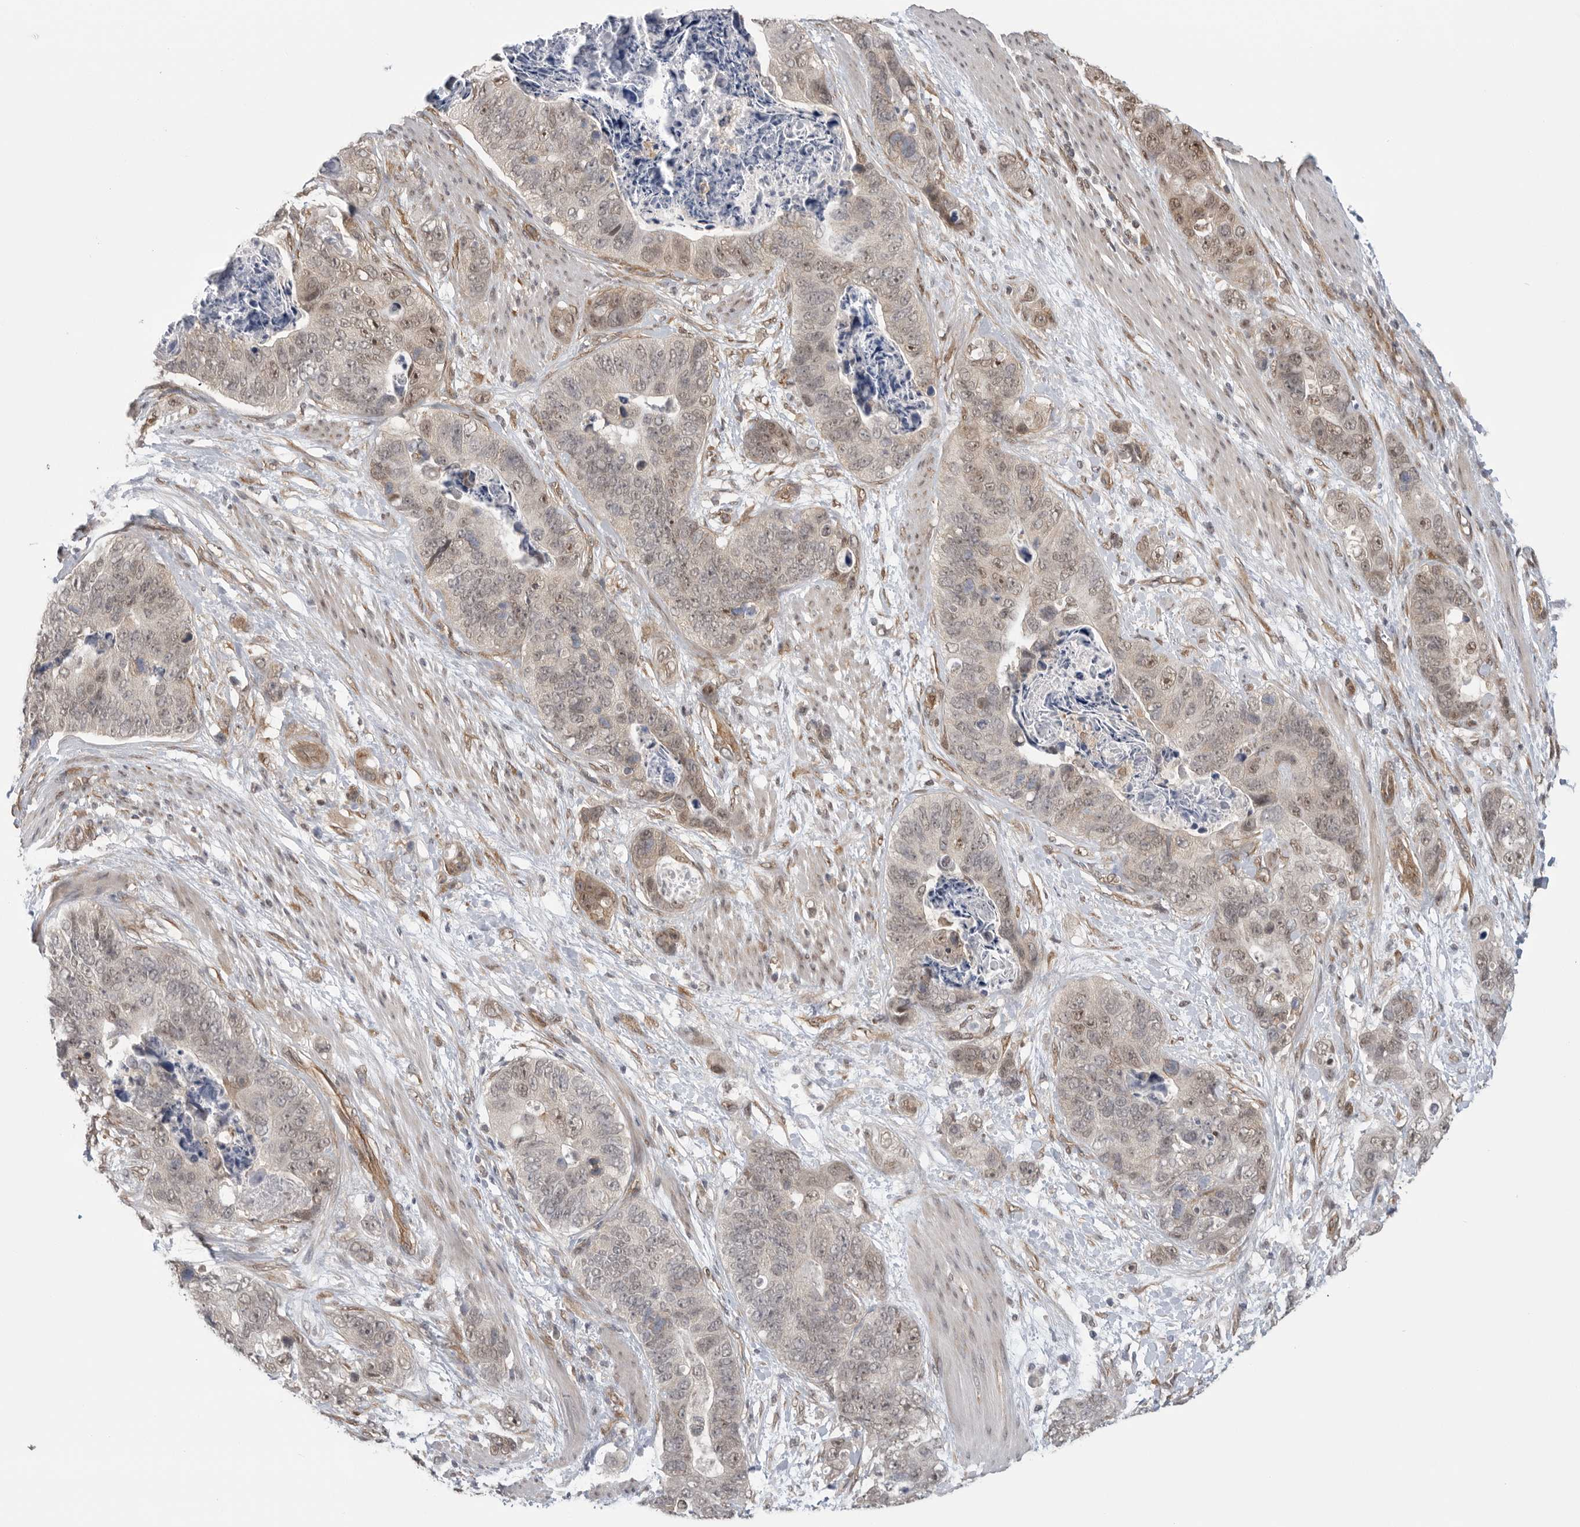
{"staining": {"intensity": "moderate", "quantity": "25%-75%", "location": "cytoplasmic/membranous,nuclear"}, "tissue": "stomach cancer", "cell_type": "Tumor cells", "image_type": "cancer", "snomed": [{"axis": "morphology", "description": "Normal tissue, NOS"}, {"axis": "morphology", "description": "Adenocarcinoma, NOS"}, {"axis": "topography", "description": "Stomach"}], "caption": "Protein staining by immunohistochemistry (IHC) demonstrates moderate cytoplasmic/membranous and nuclear expression in about 25%-75% of tumor cells in stomach adenocarcinoma.", "gene": "VPS50", "patient": {"sex": "female", "age": 89}}